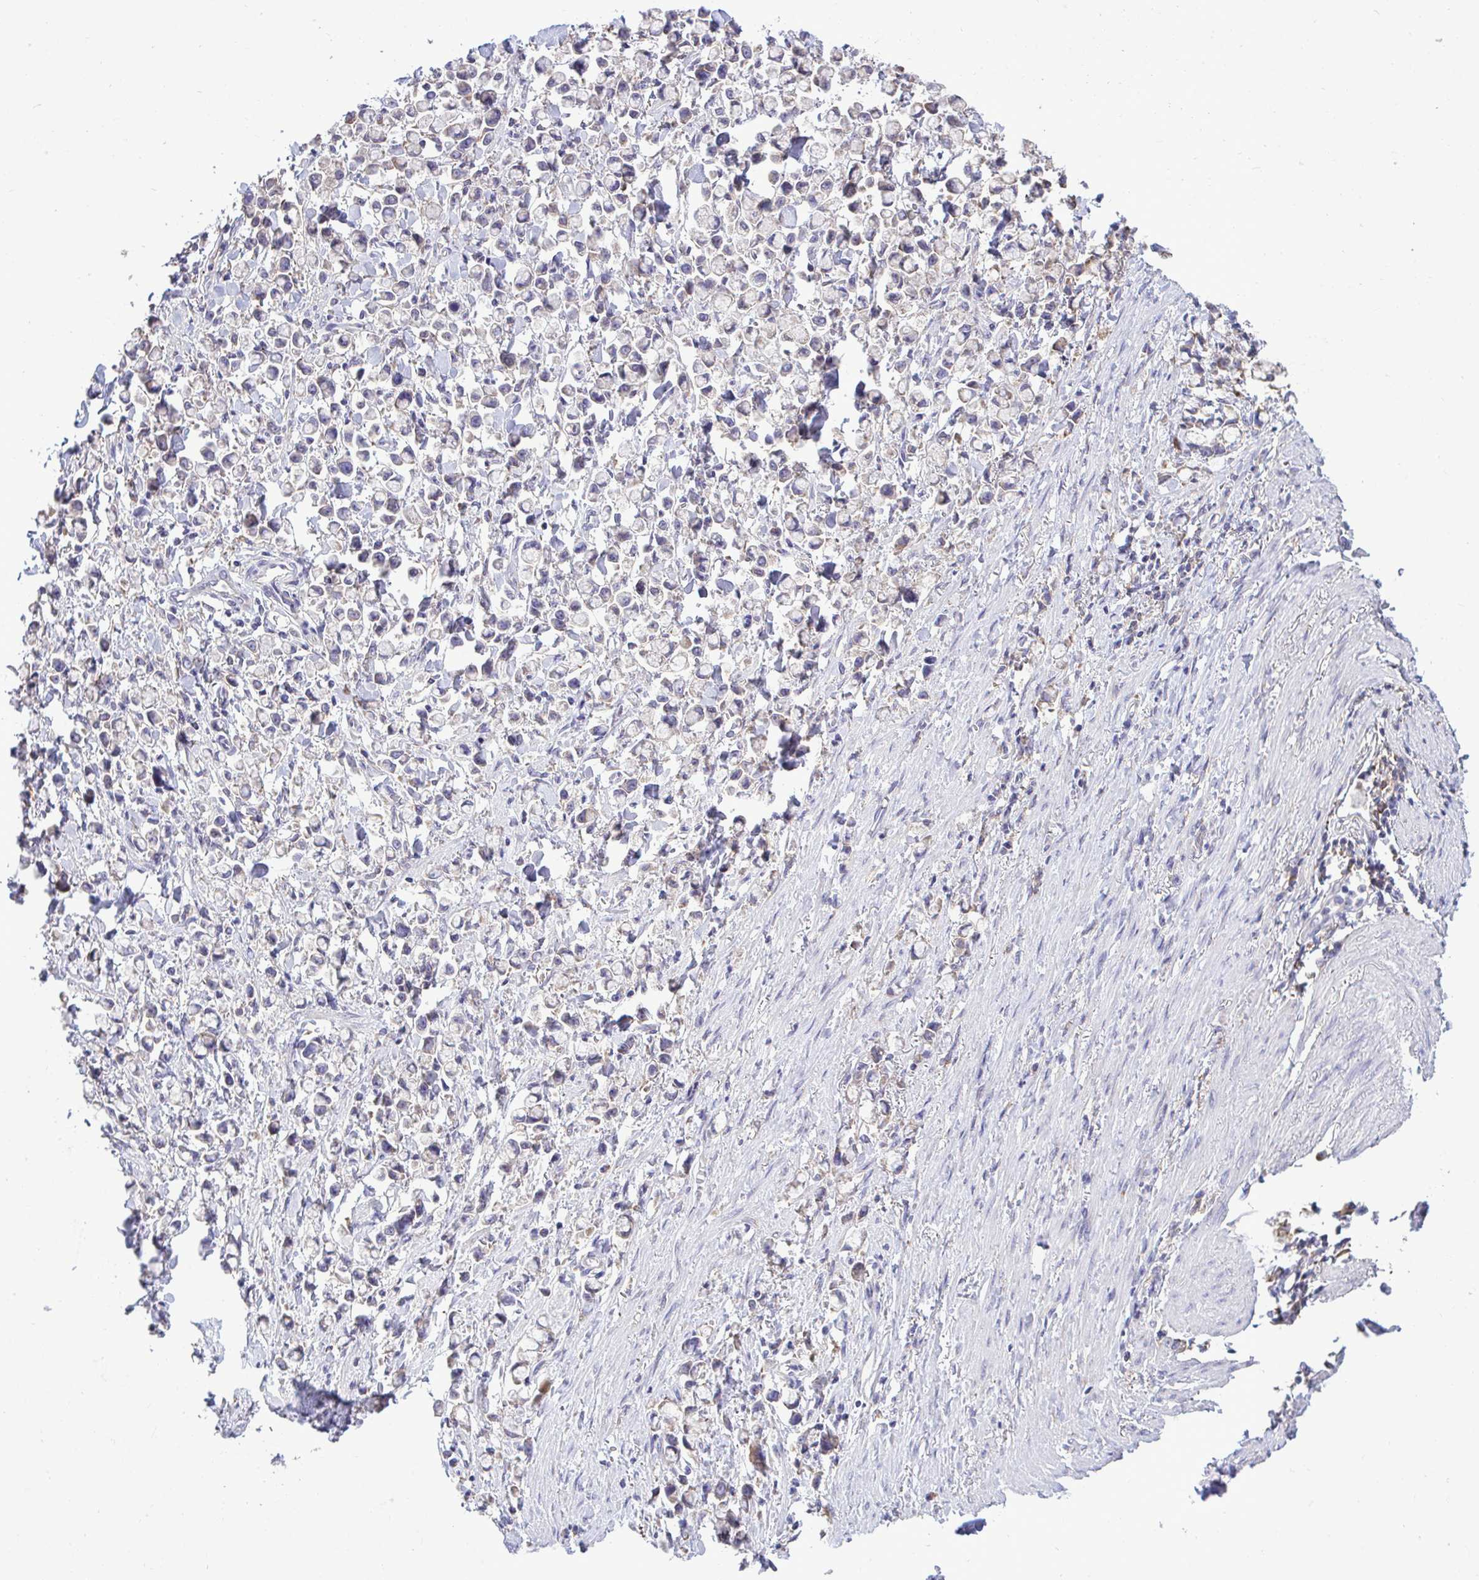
{"staining": {"intensity": "weak", "quantity": "<25%", "location": "cytoplasmic/membranous"}, "tissue": "stomach cancer", "cell_type": "Tumor cells", "image_type": "cancer", "snomed": [{"axis": "morphology", "description": "Adenocarcinoma, NOS"}, {"axis": "topography", "description": "Stomach"}], "caption": "Micrograph shows no significant protein positivity in tumor cells of stomach cancer (adenocarcinoma).", "gene": "PIGK", "patient": {"sex": "female", "age": 81}}